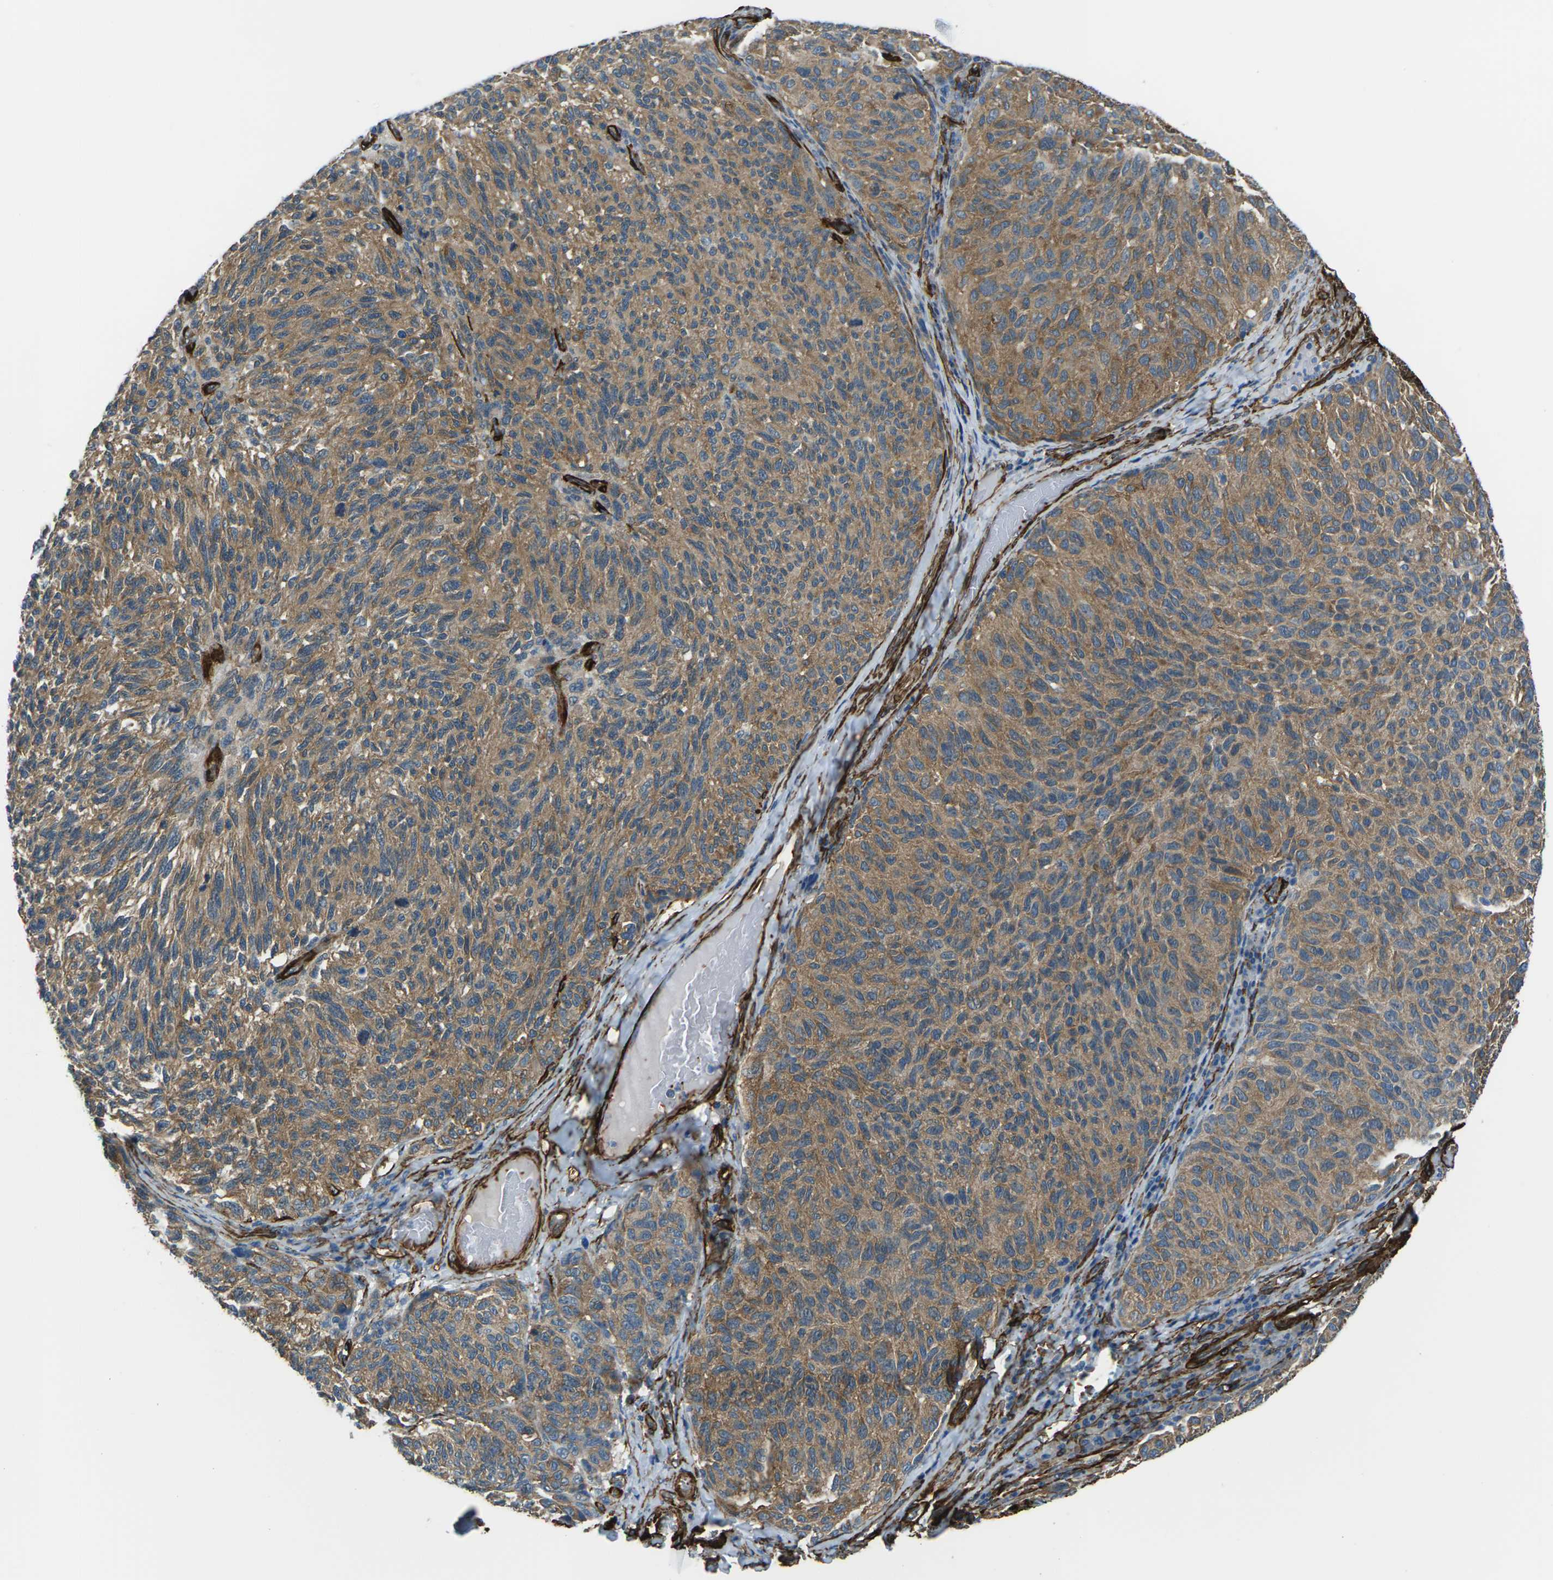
{"staining": {"intensity": "moderate", "quantity": ">75%", "location": "cytoplasmic/membranous"}, "tissue": "melanoma", "cell_type": "Tumor cells", "image_type": "cancer", "snomed": [{"axis": "morphology", "description": "Malignant melanoma, NOS"}, {"axis": "topography", "description": "Skin"}], "caption": "Protein staining demonstrates moderate cytoplasmic/membranous staining in about >75% of tumor cells in melanoma.", "gene": "GRAMD1C", "patient": {"sex": "female", "age": 73}}